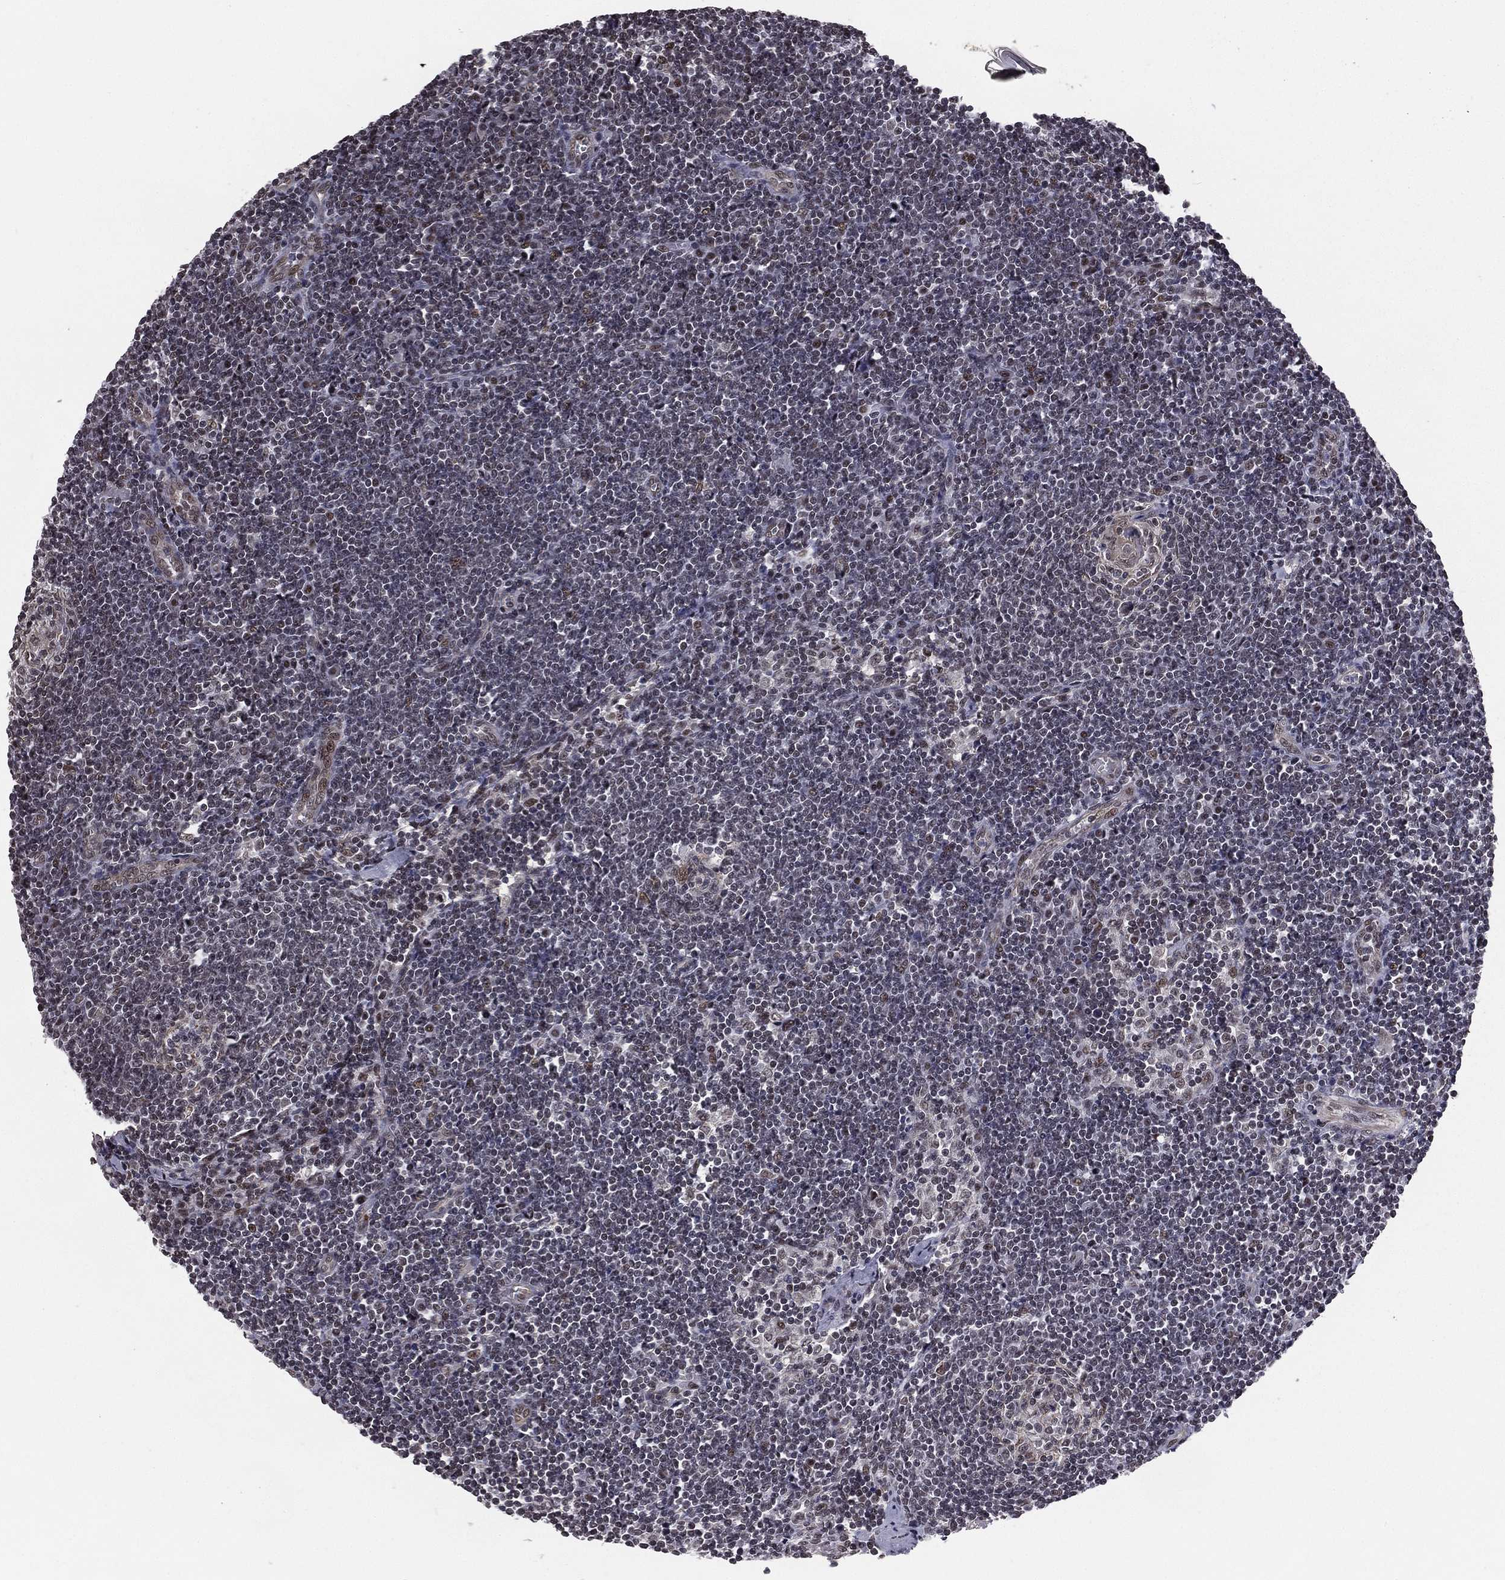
{"staining": {"intensity": "negative", "quantity": "none", "location": "none"}, "tissue": "lymph node", "cell_type": "Germinal center cells", "image_type": "normal", "snomed": [{"axis": "morphology", "description": "Normal tissue, NOS"}, {"axis": "morphology", "description": "Adenocarcinoma, NOS"}, {"axis": "topography", "description": "Lymph node"}, {"axis": "topography", "description": "Pancreas"}], "caption": "DAB immunohistochemical staining of benign human lymph node exhibits no significant staining in germinal center cells.", "gene": "RARB", "patient": {"sex": "female", "age": 58}}